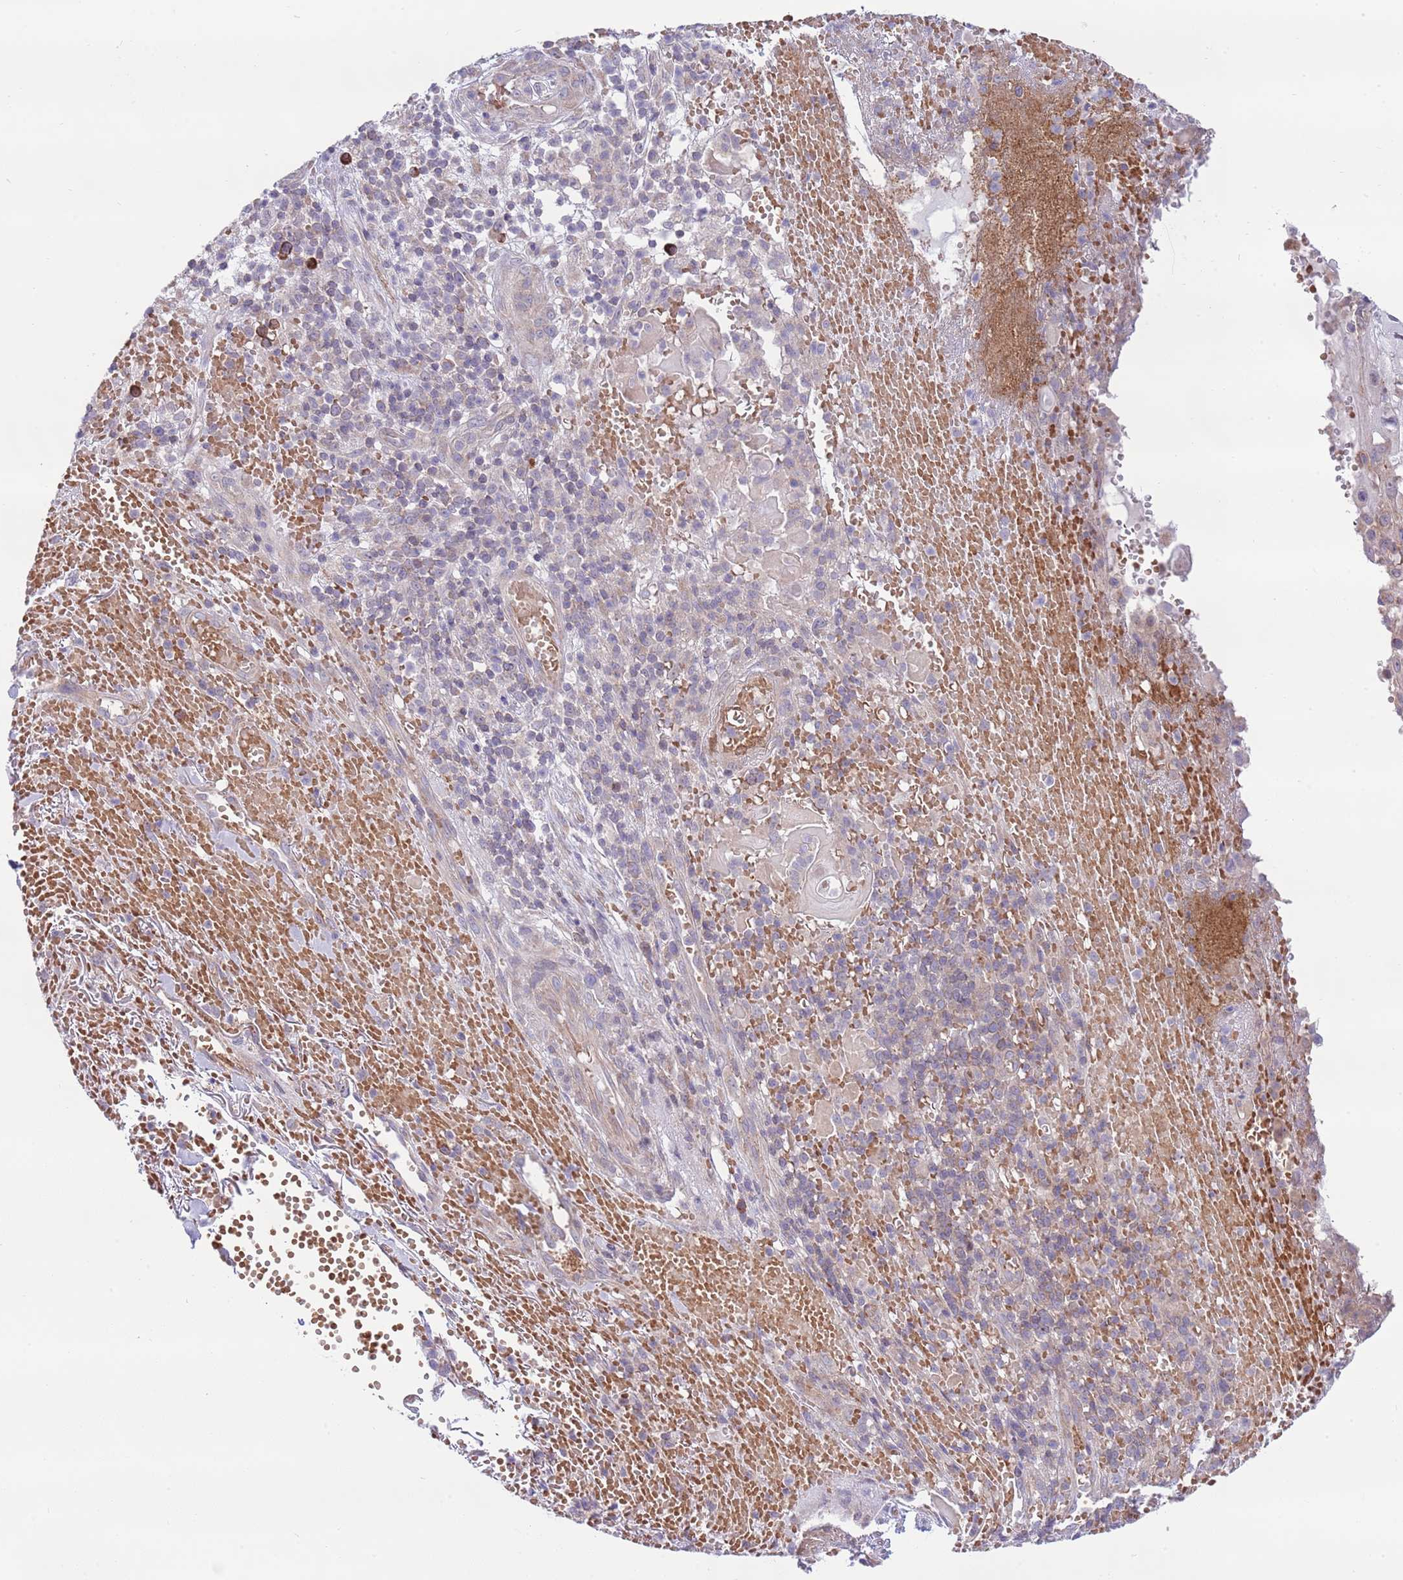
{"staining": {"intensity": "negative", "quantity": "none", "location": "none"}, "tissue": "skin cancer", "cell_type": "Tumor cells", "image_type": "cancer", "snomed": [{"axis": "morphology", "description": "Normal tissue, NOS"}, {"axis": "morphology", "description": "Squamous cell carcinoma, NOS"}, {"axis": "topography", "description": "Skin"}, {"axis": "topography", "description": "Cartilage tissue"}], "caption": "Image shows no protein positivity in tumor cells of skin cancer (squamous cell carcinoma) tissue. Brightfield microscopy of IHC stained with DAB (3,3'-diaminobenzidine) (brown) and hematoxylin (blue), captured at high magnification.", "gene": "DAND5", "patient": {"sex": "female", "age": 79}}